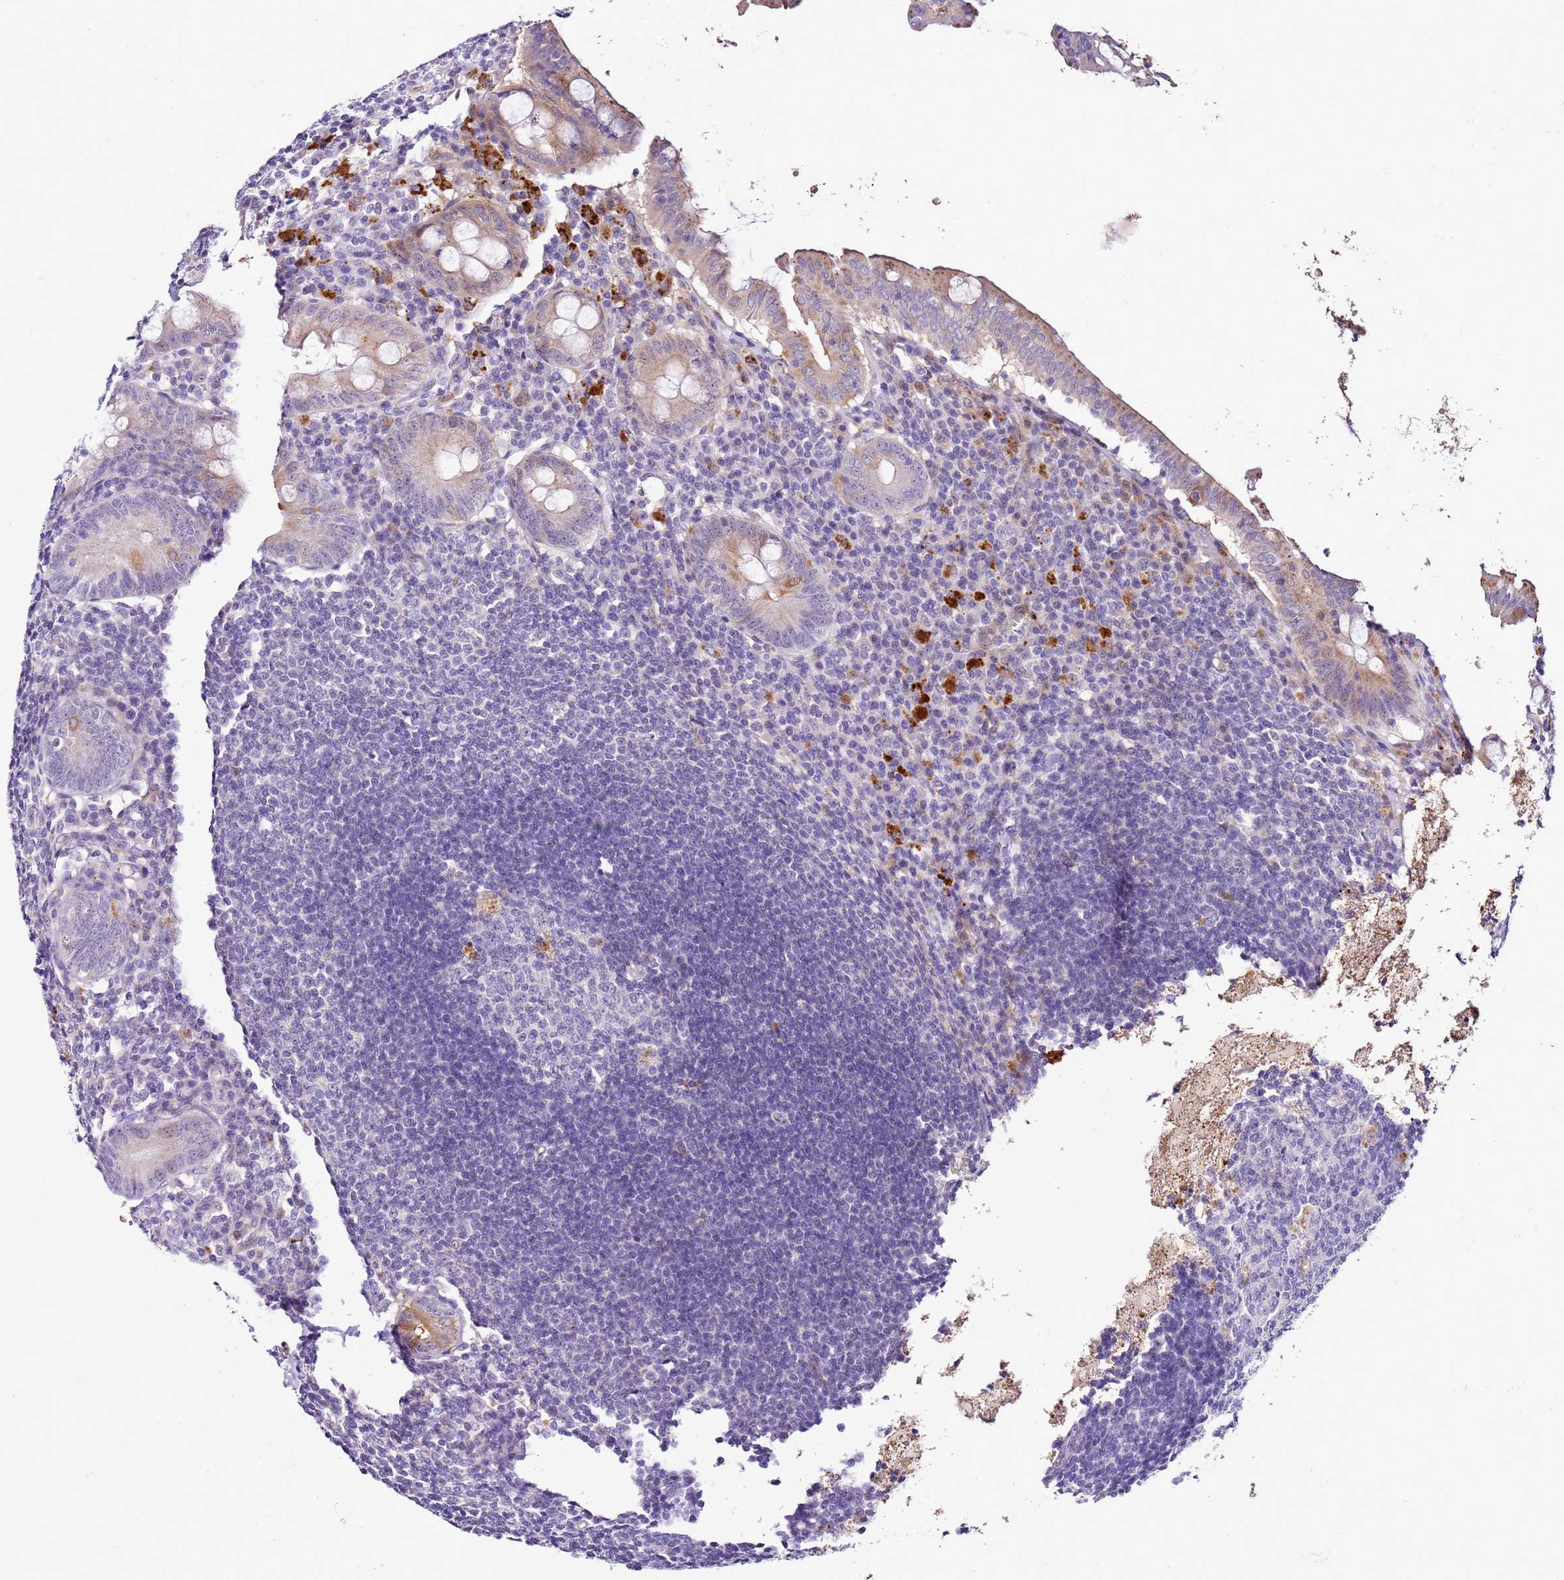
{"staining": {"intensity": "weak", "quantity": "<25%", "location": "cytoplasmic/membranous"}, "tissue": "appendix", "cell_type": "Glandular cells", "image_type": "normal", "snomed": [{"axis": "morphology", "description": "Normal tissue, NOS"}, {"axis": "topography", "description": "Appendix"}], "caption": "There is no significant positivity in glandular cells of appendix. (Stains: DAB immunohistochemistry with hematoxylin counter stain, Microscopy: brightfield microscopy at high magnification).", "gene": "HGD", "patient": {"sex": "female", "age": 54}}